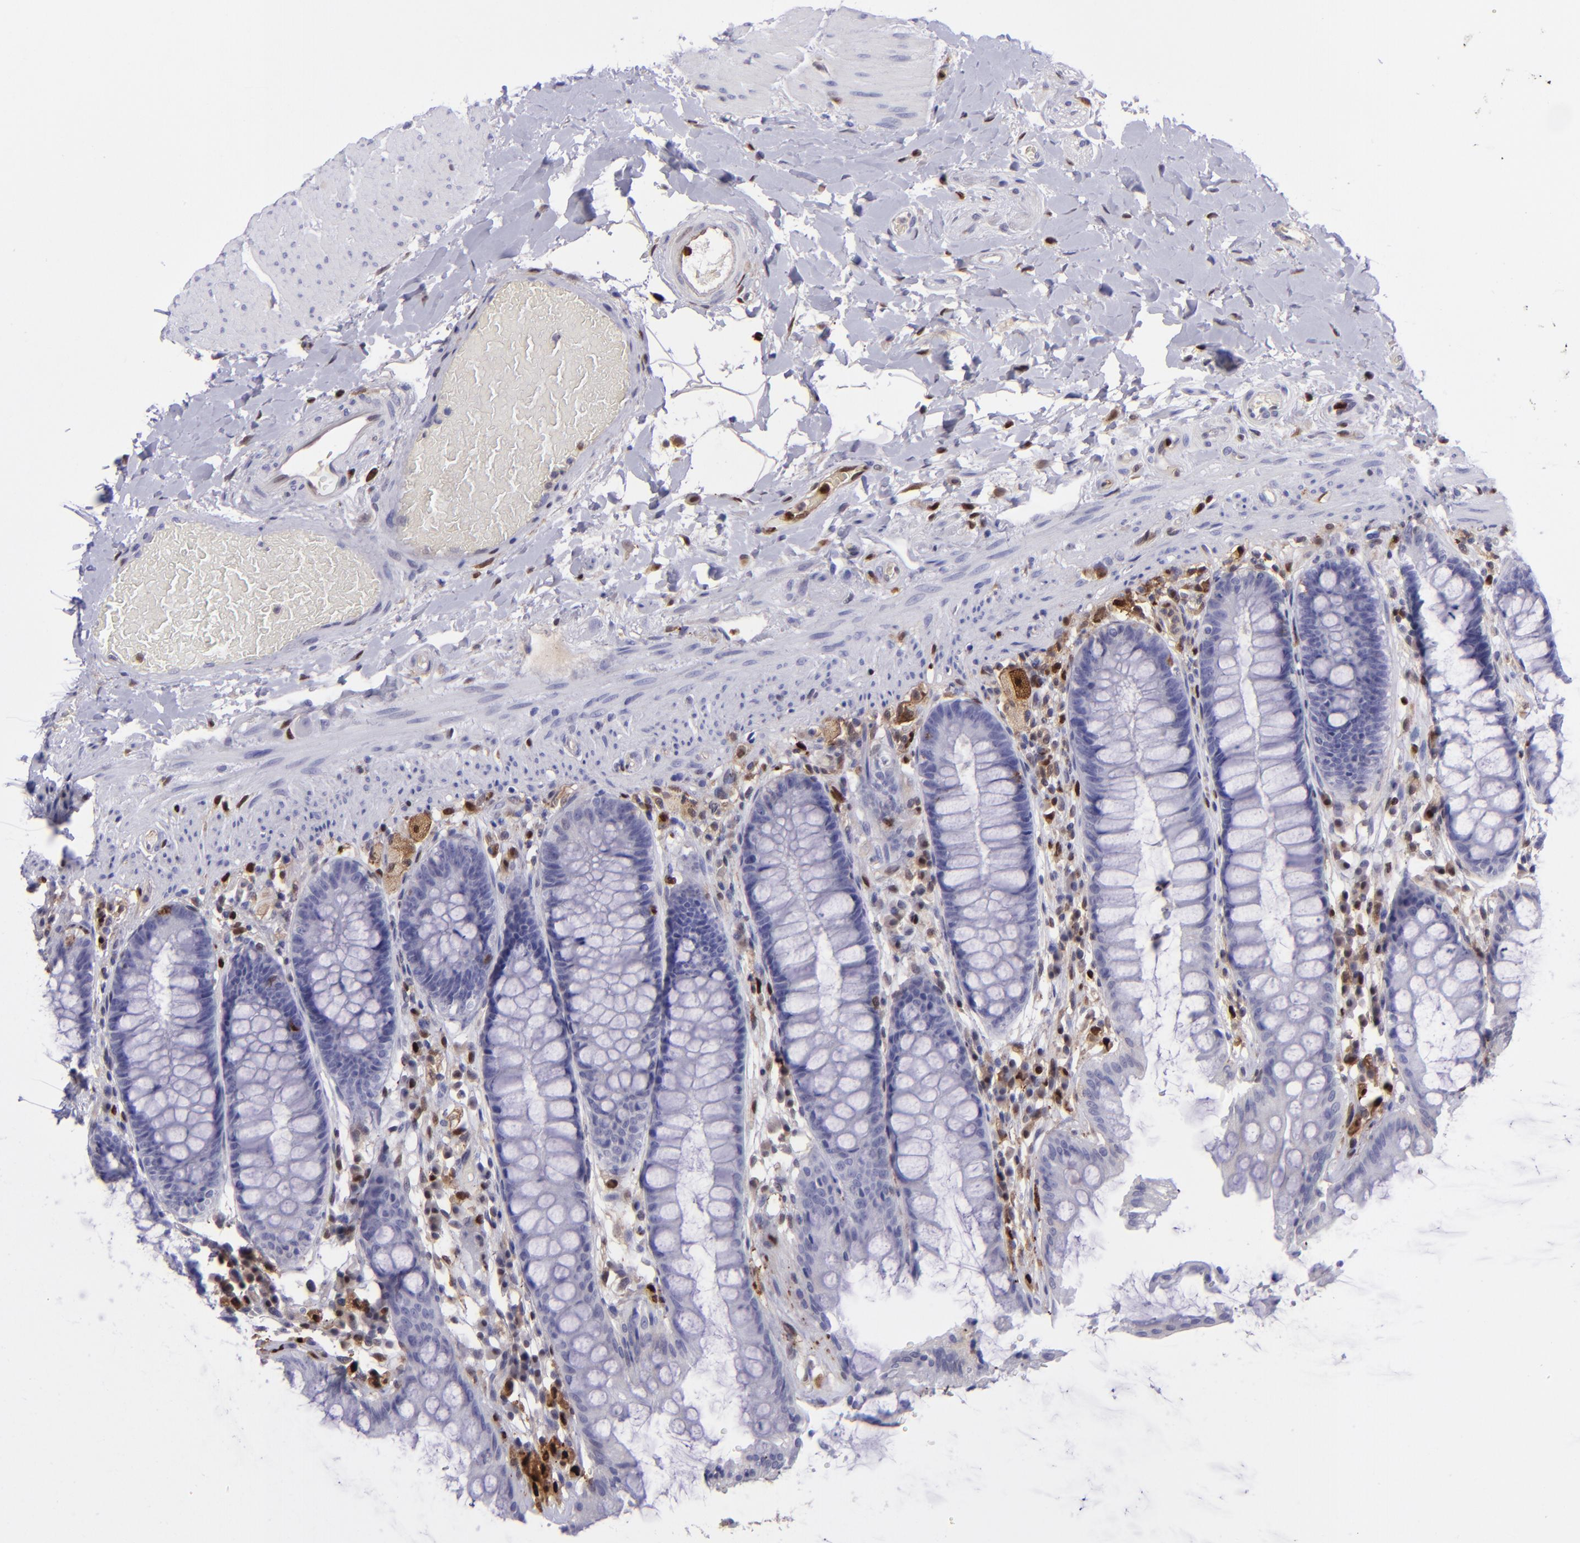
{"staining": {"intensity": "negative", "quantity": "none", "location": "none"}, "tissue": "rectum", "cell_type": "Glandular cells", "image_type": "normal", "snomed": [{"axis": "morphology", "description": "Normal tissue, NOS"}, {"axis": "topography", "description": "Rectum"}], "caption": "An image of rectum stained for a protein demonstrates no brown staining in glandular cells.", "gene": "TYMP", "patient": {"sex": "female", "age": 46}}